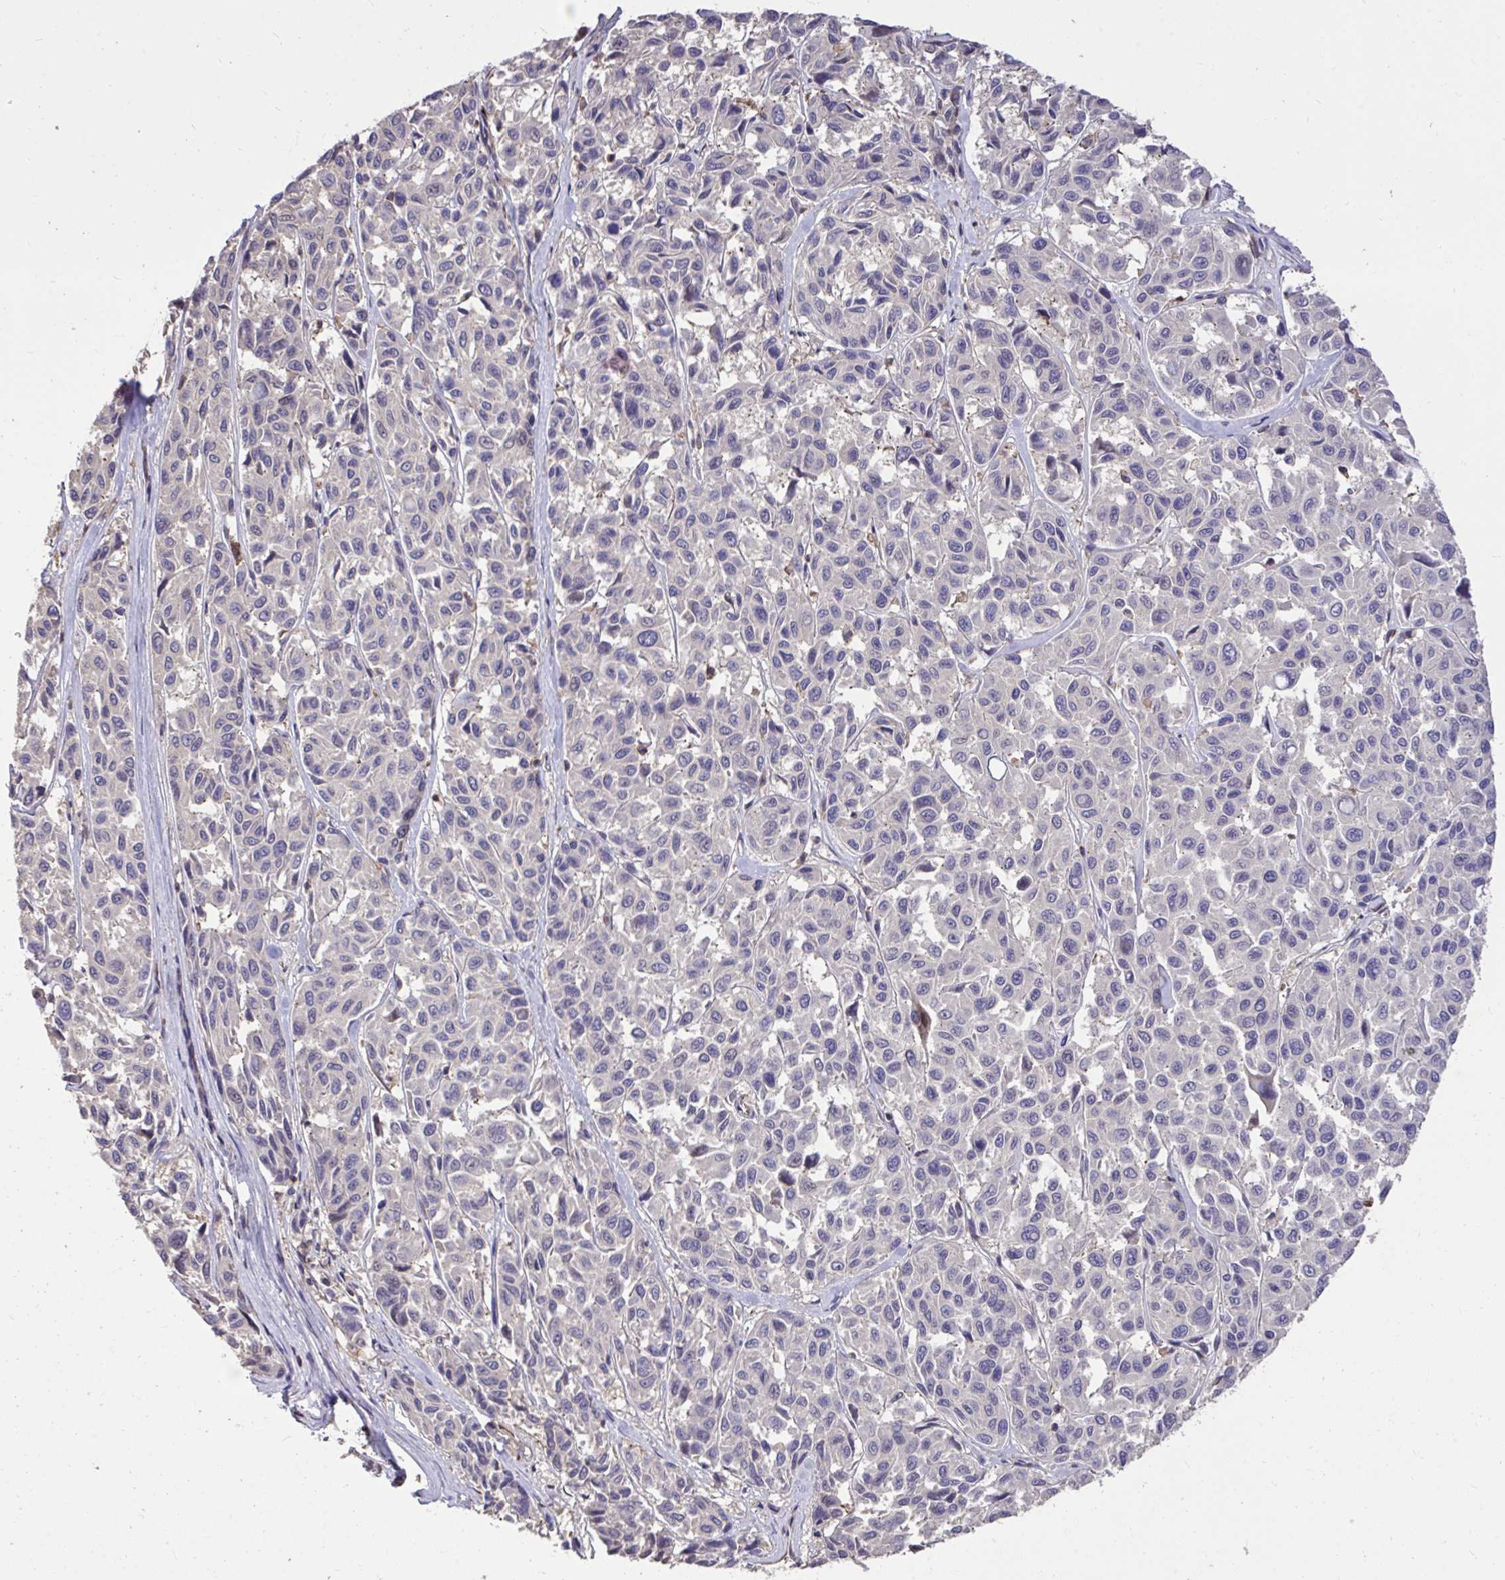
{"staining": {"intensity": "negative", "quantity": "none", "location": "none"}, "tissue": "melanoma", "cell_type": "Tumor cells", "image_type": "cancer", "snomed": [{"axis": "morphology", "description": "Malignant melanoma, NOS"}, {"axis": "topography", "description": "Skin"}], "caption": "This micrograph is of malignant melanoma stained with immunohistochemistry to label a protein in brown with the nuclei are counter-stained blue. There is no expression in tumor cells.", "gene": "IGFL2", "patient": {"sex": "female", "age": 66}}